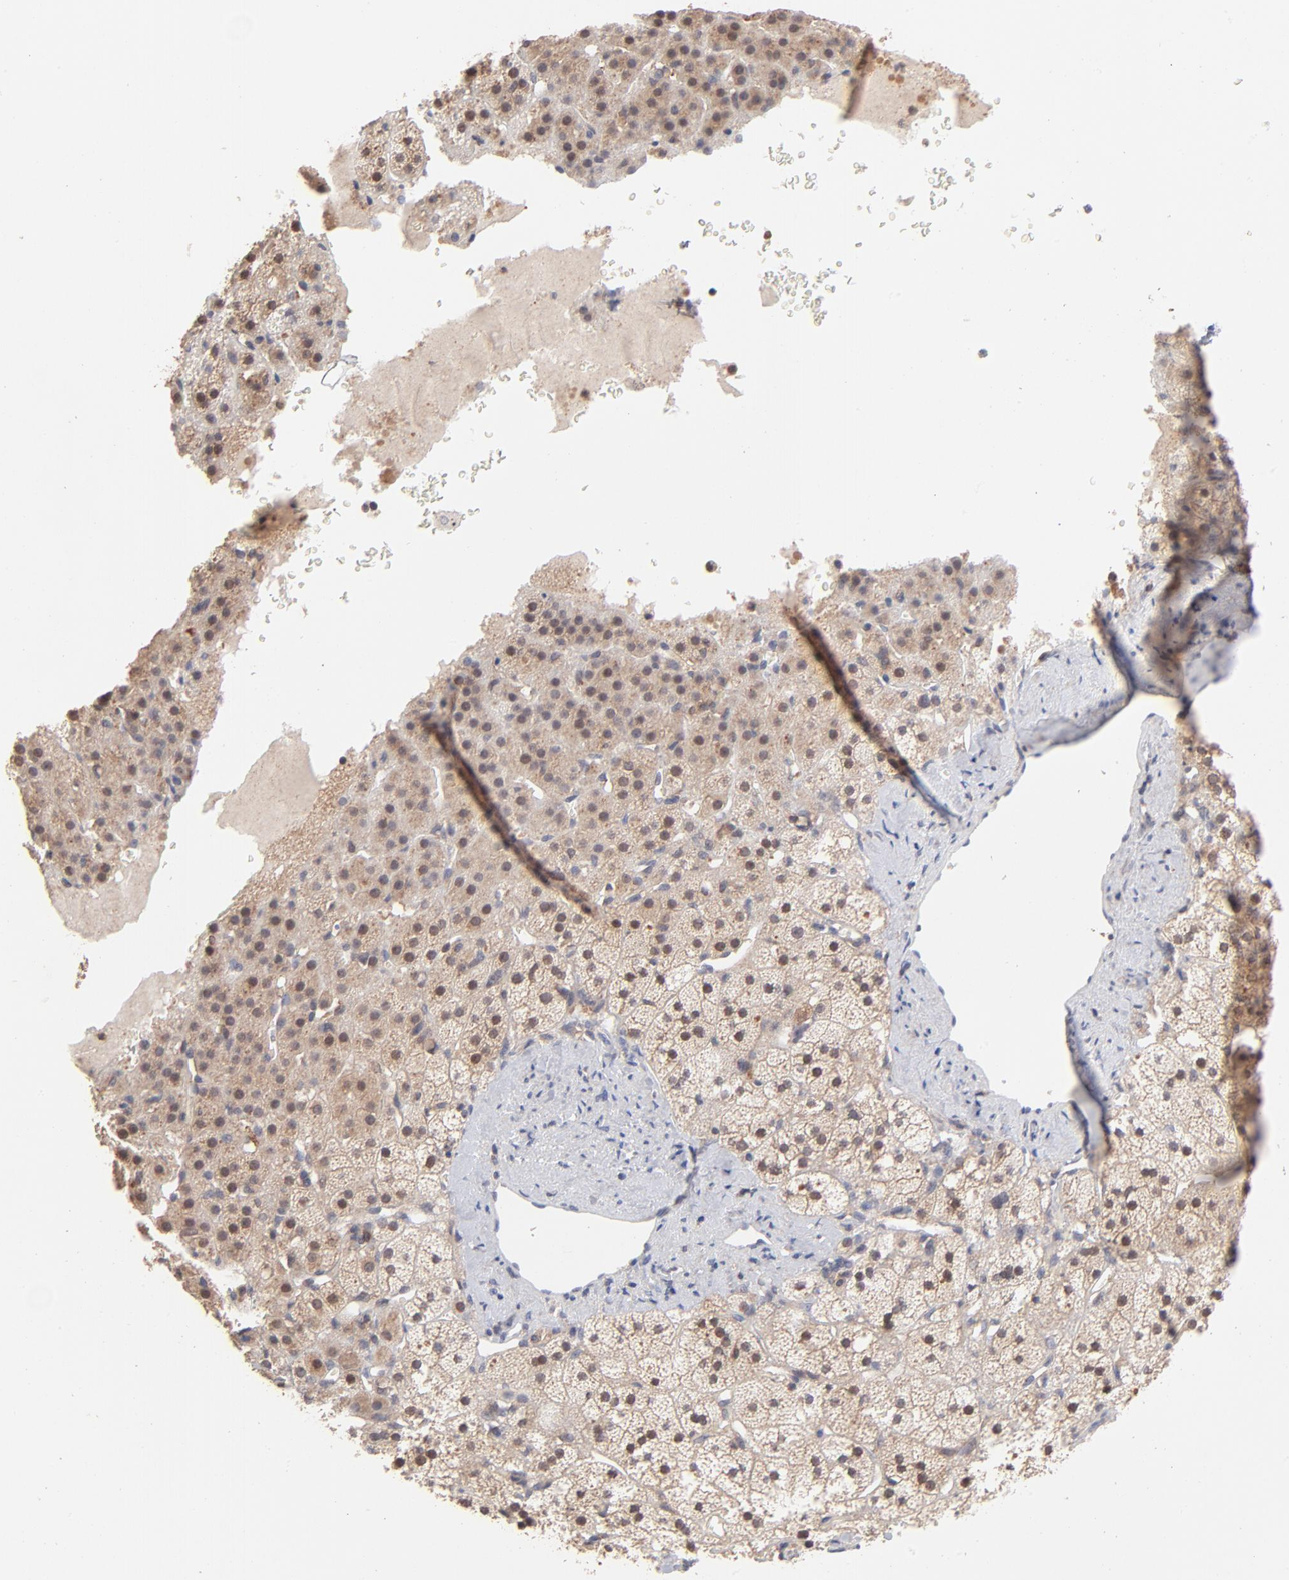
{"staining": {"intensity": "moderate", "quantity": ">75%", "location": "cytoplasmic/membranous,nuclear"}, "tissue": "adrenal gland", "cell_type": "Glandular cells", "image_type": "normal", "snomed": [{"axis": "morphology", "description": "Normal tissue, NOS"}, {"axis": "topography", "description": "Adrenal gland"}], "caption": "Glandular cells exhibit moderate cytoplasmic/membranous,nuclear positivity in approximately >75% of cells in normal adrenal gland.", "gene": "IVNS1ABP", "patient": {"sex": "male", "age": 35}}